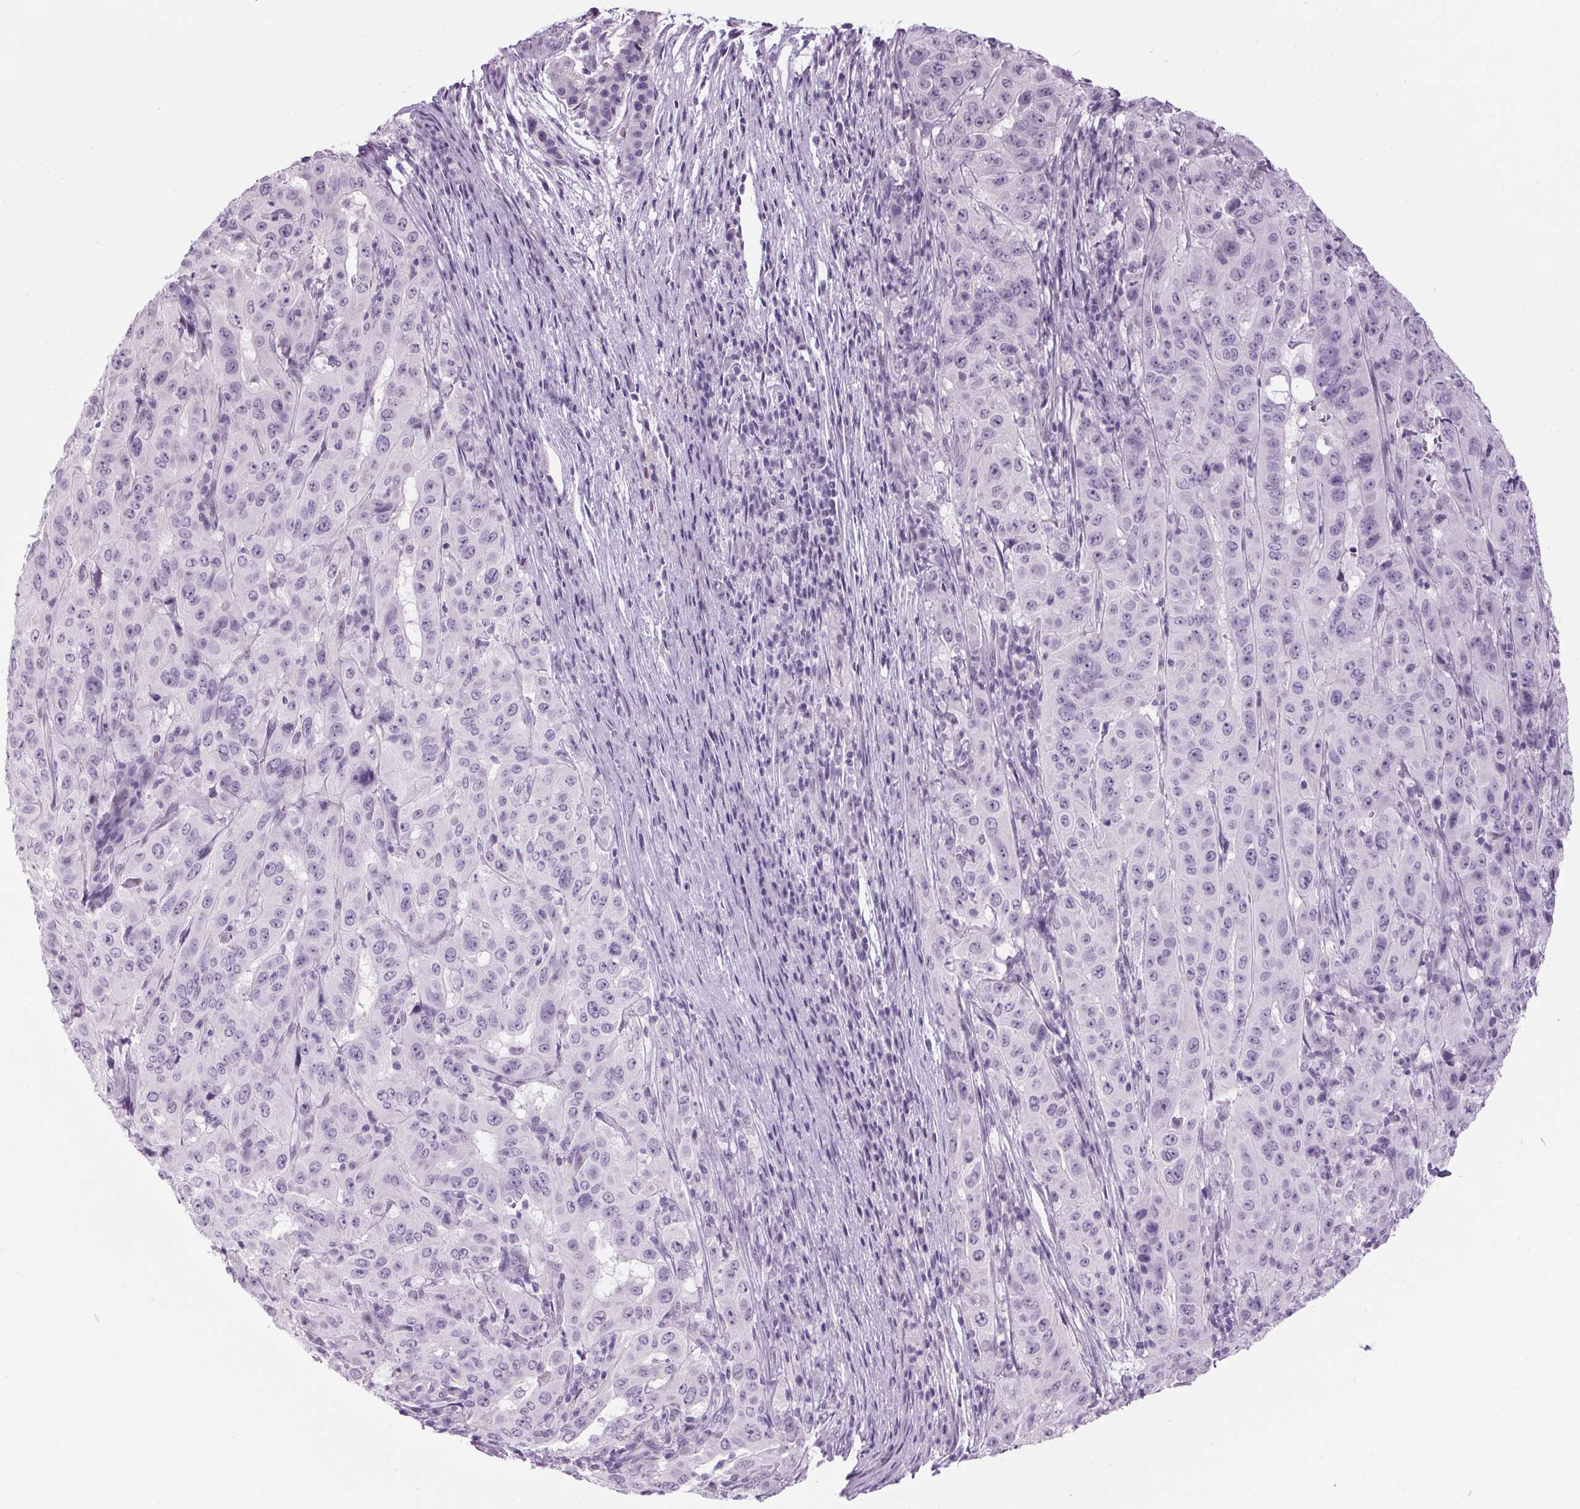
{"staining": {"intensity": "negative", "quantity": "none", "location": "none"}, "tissue": "pancreatic cancer", "cell_type": "Tumor cells", "image_type": "cancer", "snomed": [{"axis": "morphology", "description": "Adenocarcinoma, NOS"}, {"axis": "topography", "description": "Pancreas"}], "caption": "An immunohistochemistry photomicrograph of adenocarcinoma (pancreatic) is shown. There is no staining in tumor cells of adenocarcinoma (pancreatic).", "gene": "ODAD2", "patient": {"sex": "male", "age": 63}}